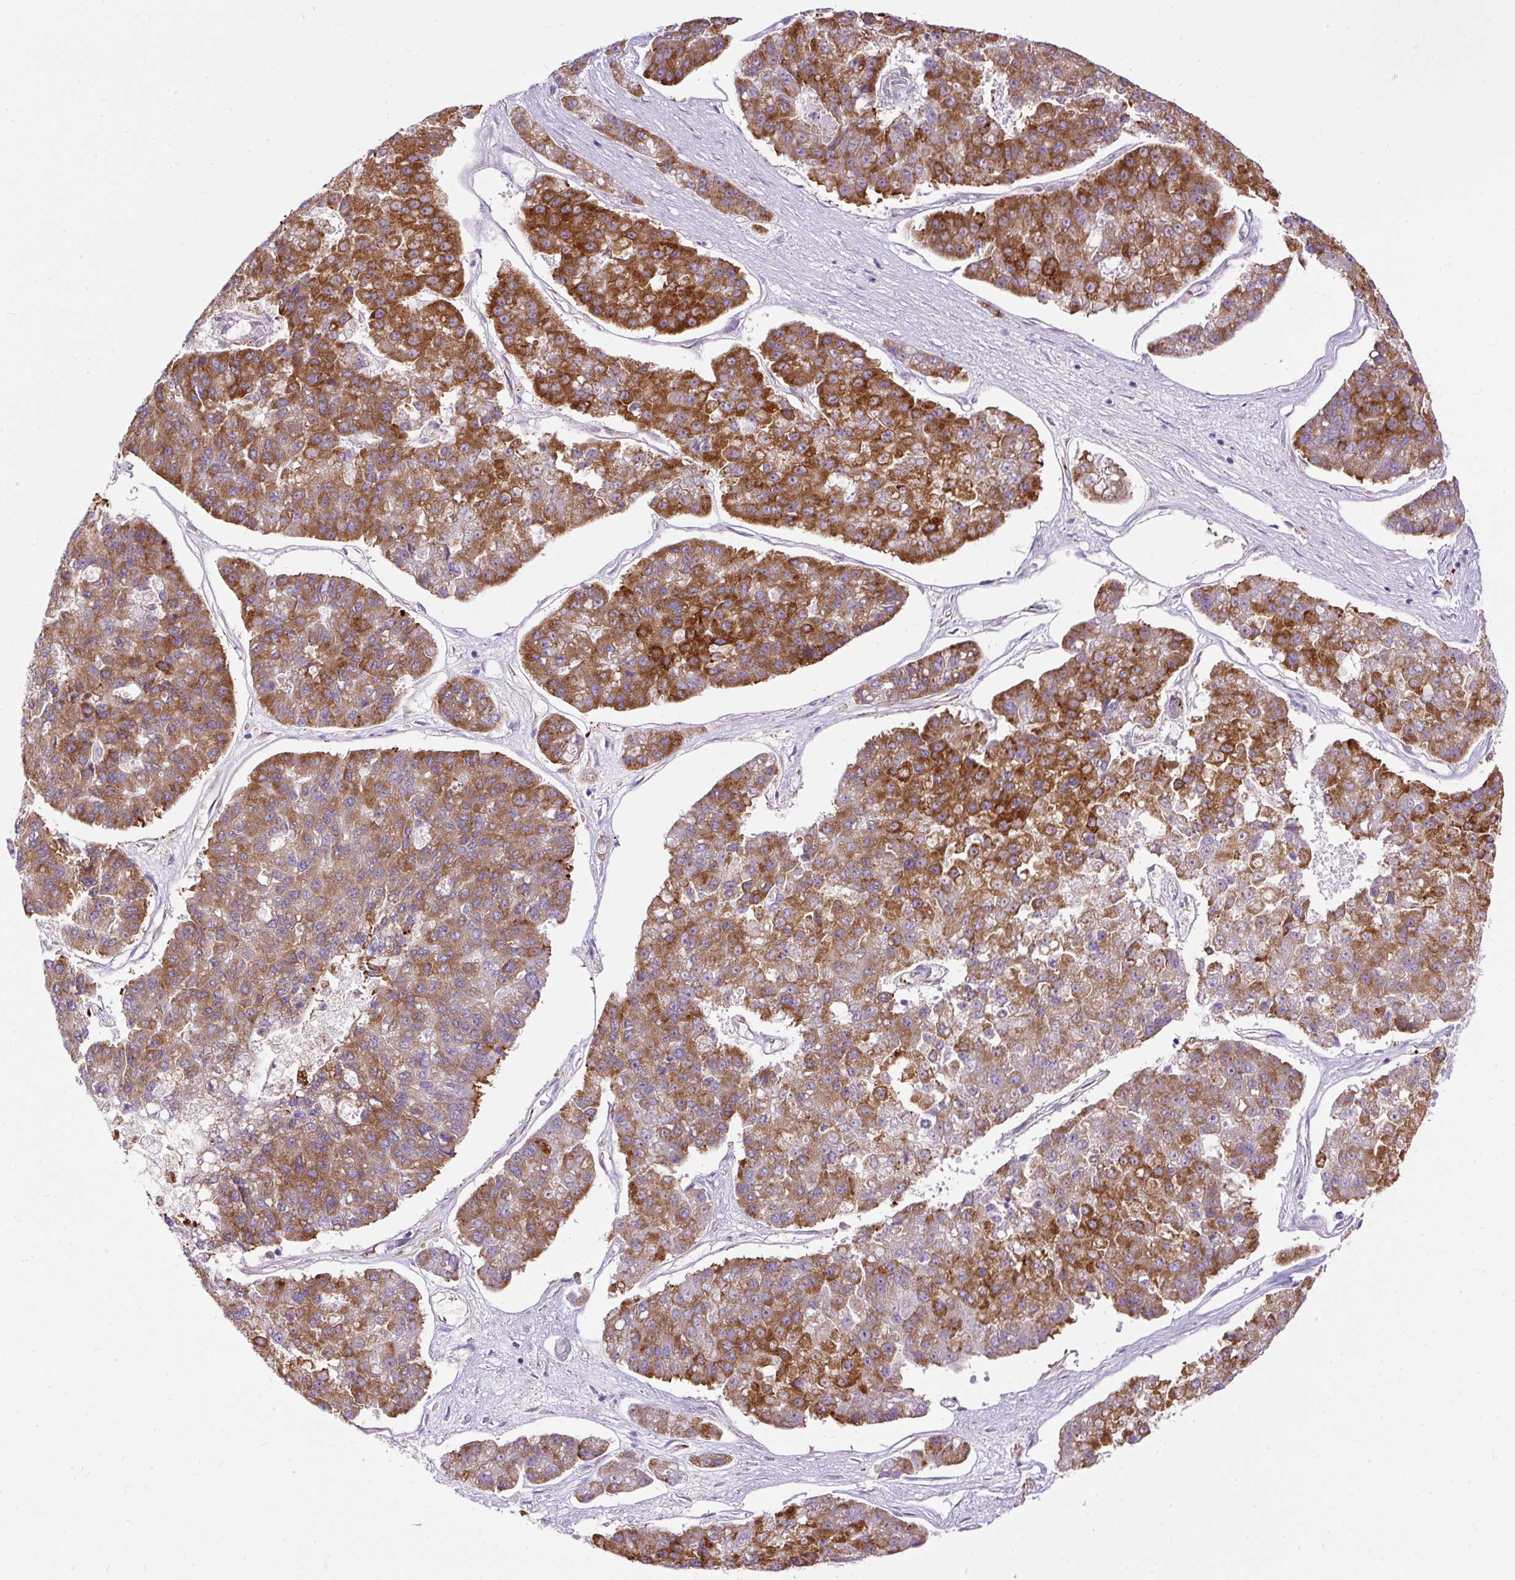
{"staining": {"intensity": "strong", "quantity": ">75%", "location": "cytoplasmic/membranous"}, "tissue": "pancreatic cancer", "cell_type": "Tumor cells", "image_type": "cancer", "snomed": [{"axis": "morphology", "description": "Adenocarcinoma, NOS"}, {"axis": "topography", "description": "Pancreas"}], "caption": "IHC micrograph of neoplastic tissue: human pancreatic adenocarcinoma stained using immunohistochemistry (IHC) exhibits high levels of strong protein expression localized specifically in the cytoplasmic/membranous of tumor cells, appearing as a cytoplasmic/membranous brown color.", "gene": "FMC1", "patient": {"sex": "male", "age": 50}}